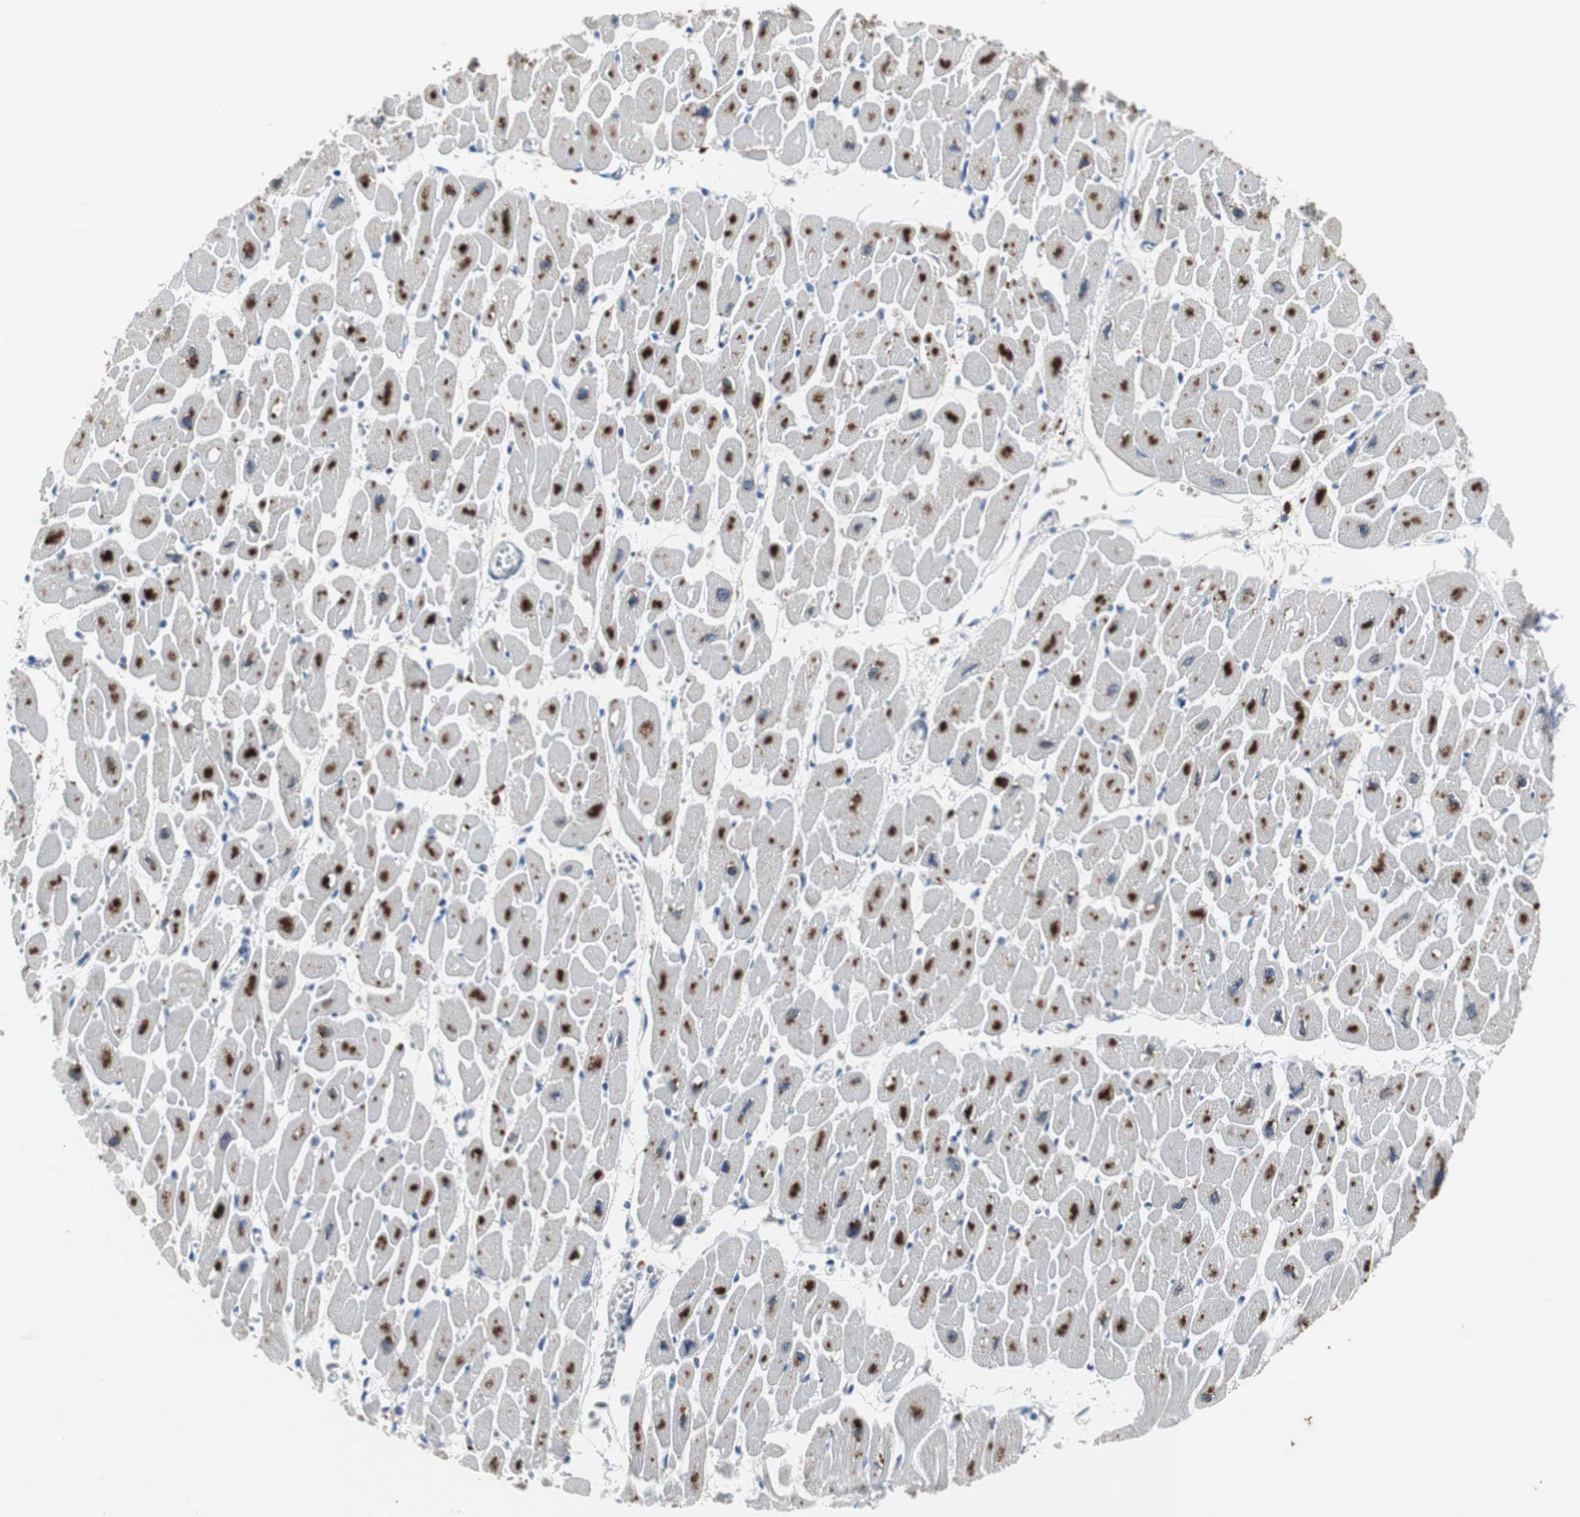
{"staining": {"intensity": "strong", "quantity": "25%-75%", "location": "nuclear"}, "tissue": "heart muscle", "cell_type": "Cardiomyocytes", "image_type": "normal", "snomed": [{"axis": "morphology", "description": "Normal tissue, NOS"}, {"axis": "topography", "description": "Heart"}], "caption": "Benign heart muscle exhibits strong nuclear positivity in about 25%-75% of cardiomyocytes.", "gene": "CALB2", "patient": {"sex": "female", "age": 54}}